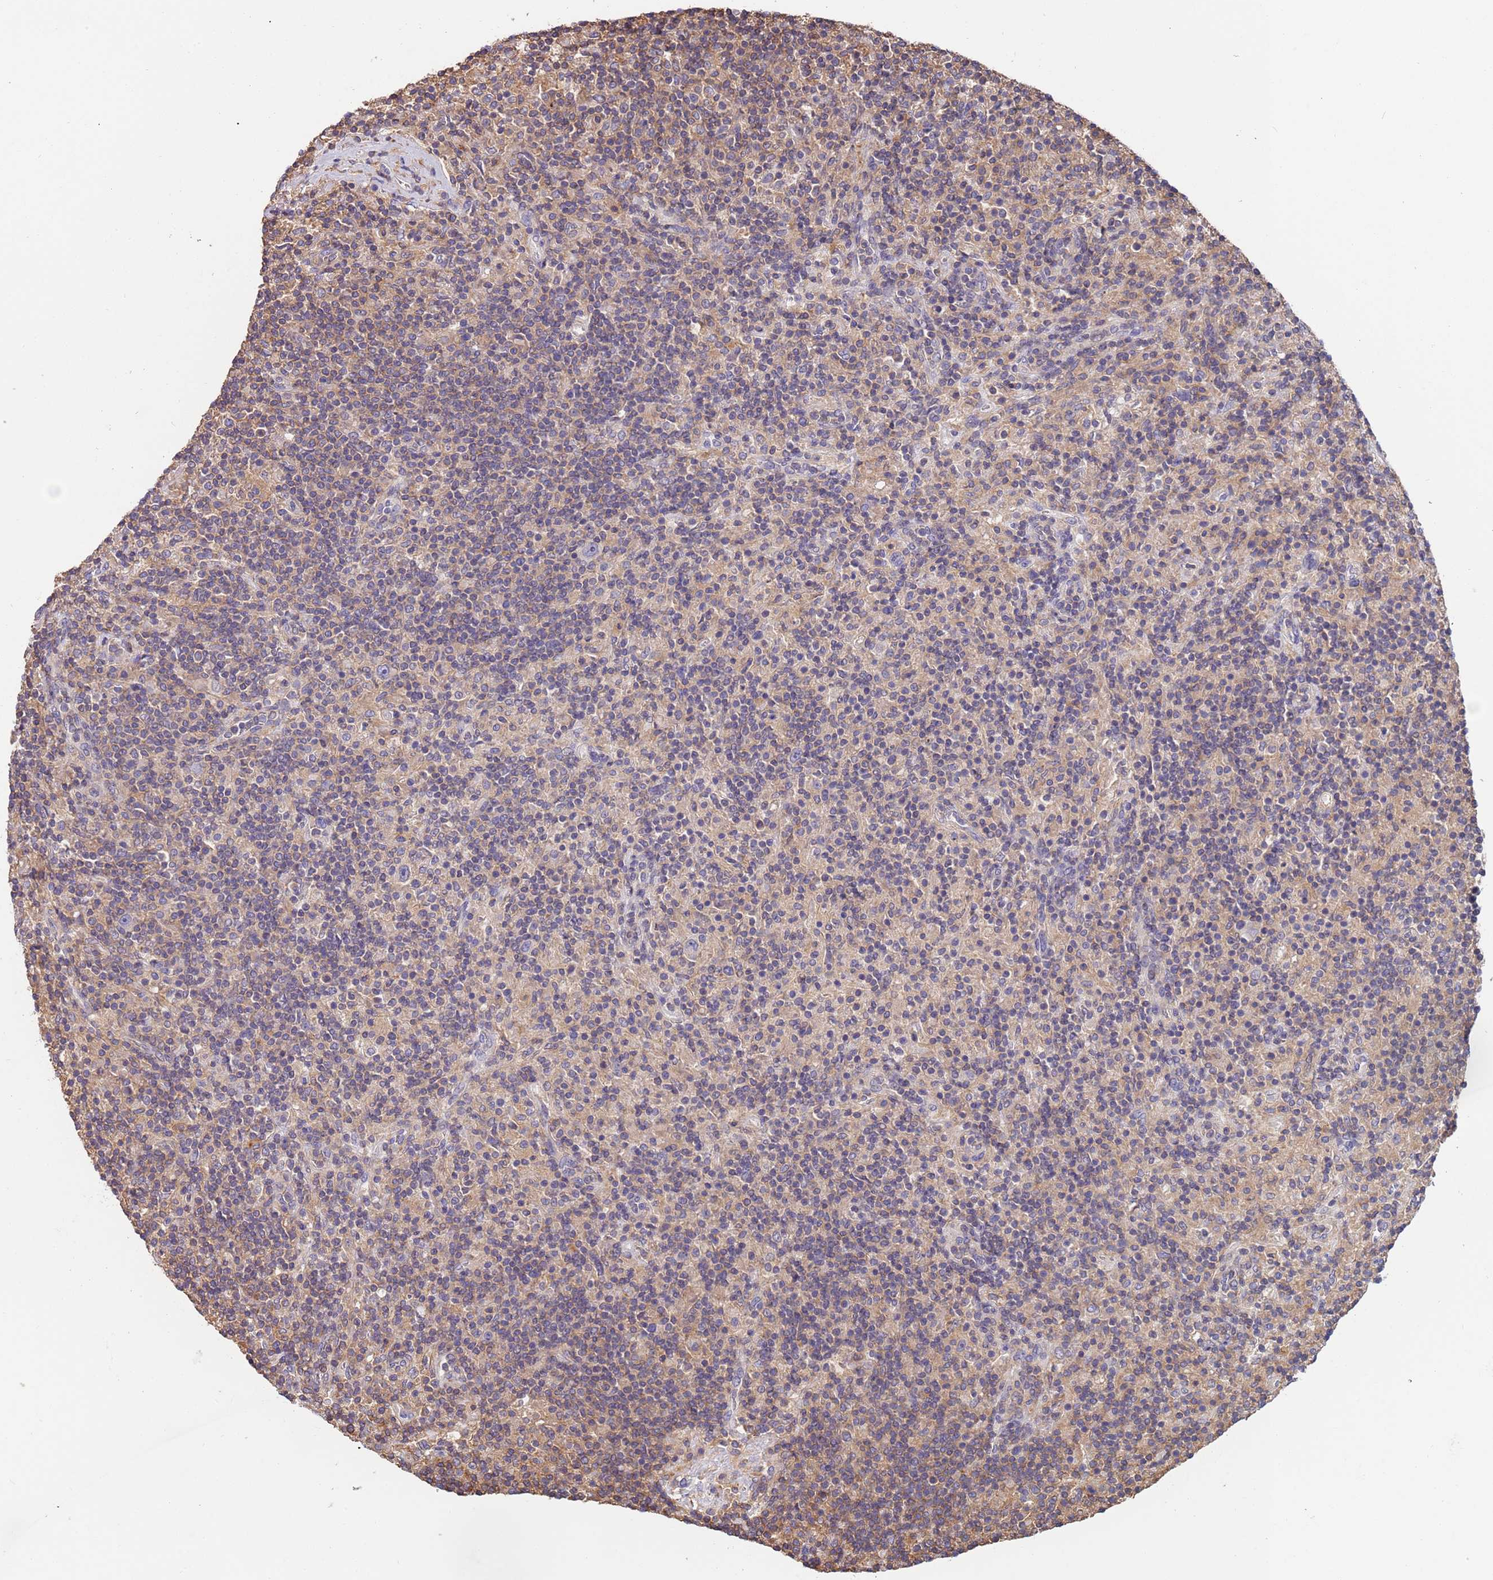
{"staining": {"intensity": "negative", "quantity": "none", "location": "none"}, "tissue": "lymphoma", "cell_type": "Tumor cells", "image_type": "cancer", "snomed": [{"axis": "morphology", "description": "Hodgkin's disease, NOS"}, {"axis": "topography", "description": "Lymph node"}], "caption": "Hodgkin's disease was stained to show a protein in brown. There is no significant expression in tumor cells. (DAB (3,3'-diaminobenzidine) immunohistochemistry (IHC) visualized using brightfield microscopy, high magnification).", "gene": "SYT4", "patient": {"sex": "male", "age": 70}}